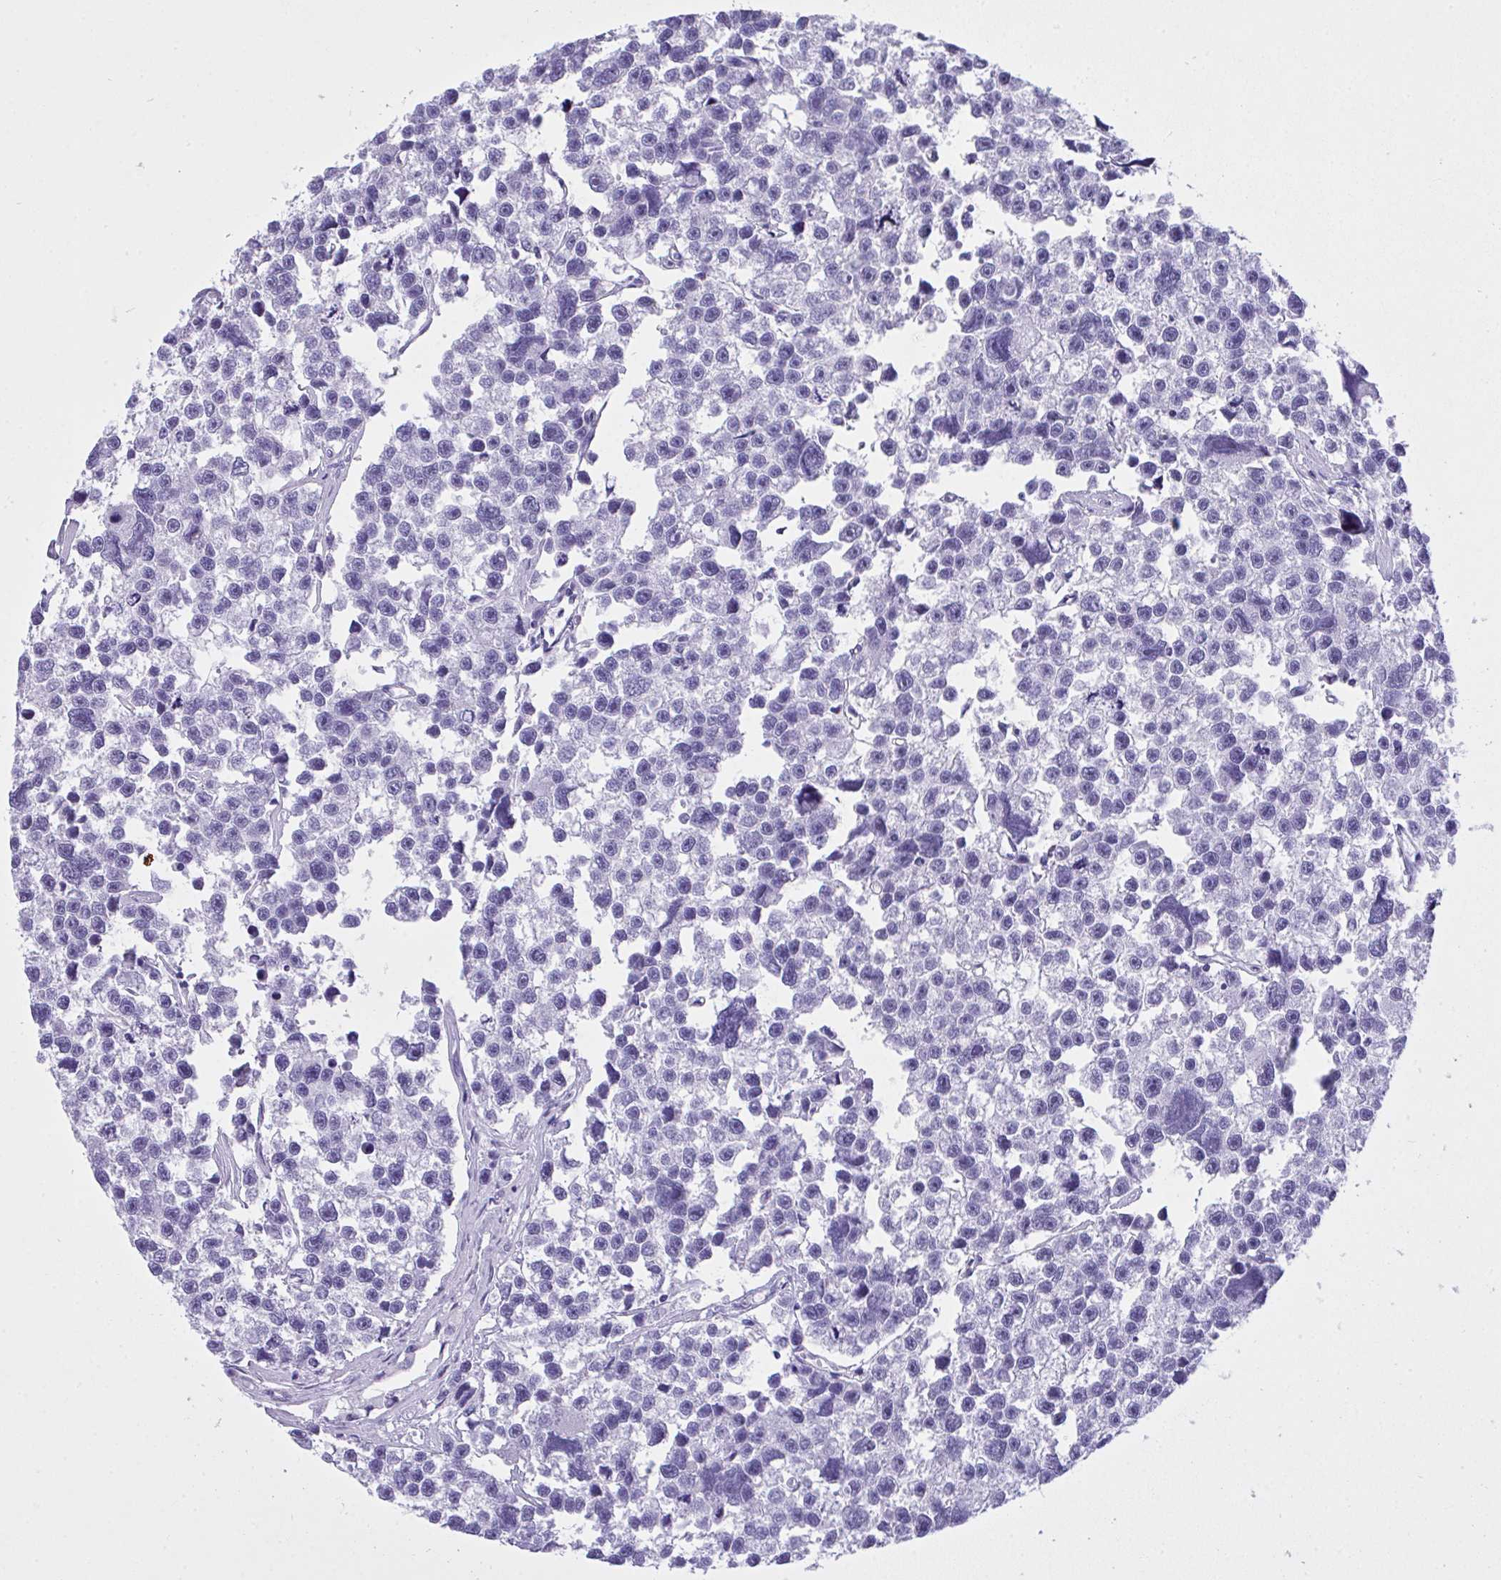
{"staining": {"intensity": "negative", "quantity": "none", "location": "none"}, "tissue": "testis cancer", "cell_type": "Tumor cells", "image_type": "cancer", "snomed": [{"axis": "morphology", "description": "Seminoma, NOS"}, {"axis": "topography", "description": "Testis"}], "caption": "Tumor cells show no significant protein positivity in testis cancer (seminoma).", "gene": "AKR1D1", "patient": {"sex": "male", "age": 26}}